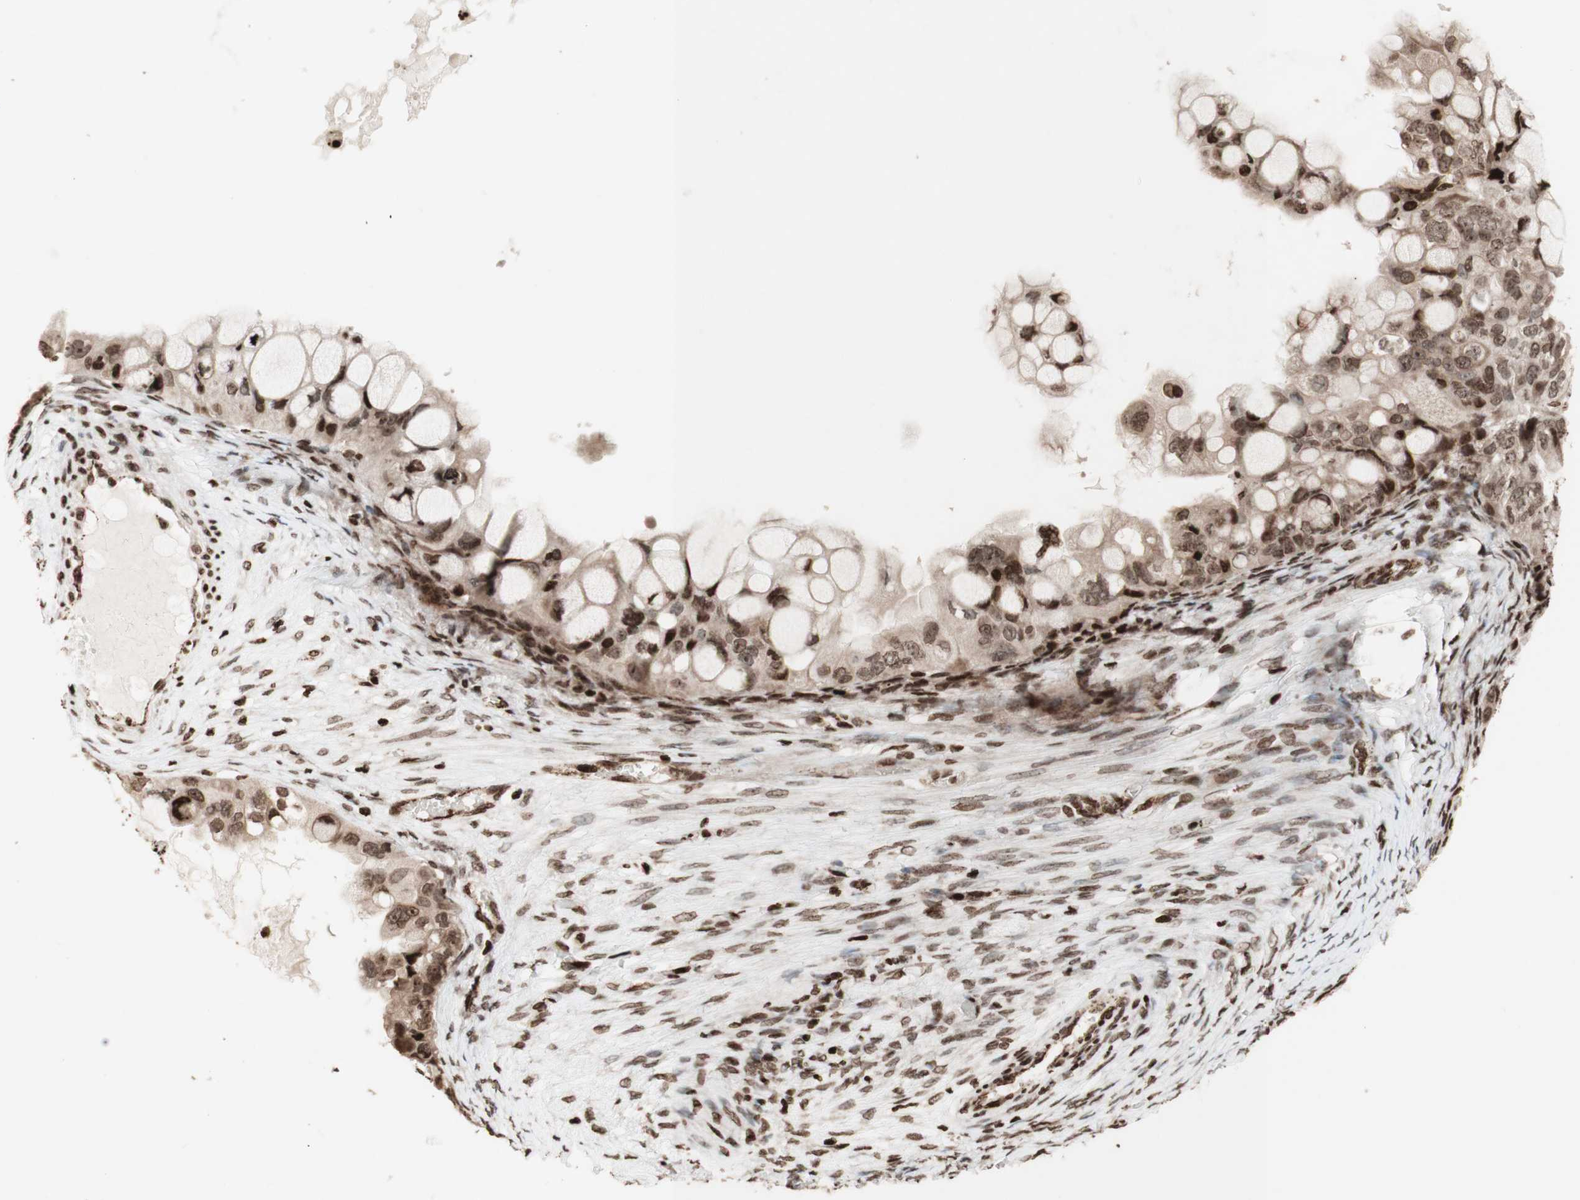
{"staining": {"intensity": "strong", "quantity": ">75%", "location": "cytoplasmic/membranous,nuclear"}, "tissue": "ovarian cancer", "cell_type": "Tumor cells", "image_type": "cancer", "snomed": [{"axis": "morphology", "description": "Cystadenocarcinoma, mucinous, NOS"}, {"axis": "topography", "description": "Ovary"}], "caption": "A high-resolution micrograph shows immunohistochemistry (IHC) staining of mucinous cystadenocarcinoma (ovarian), which exhibits strong cytoplasmic/membranous and nuclear staining in about >75% of tumor cells. (Brightfield microscopy of DAB IHC at high magnification).", "gene": "NCAPD2", "patient": {"sex": "female", "age": 80}}